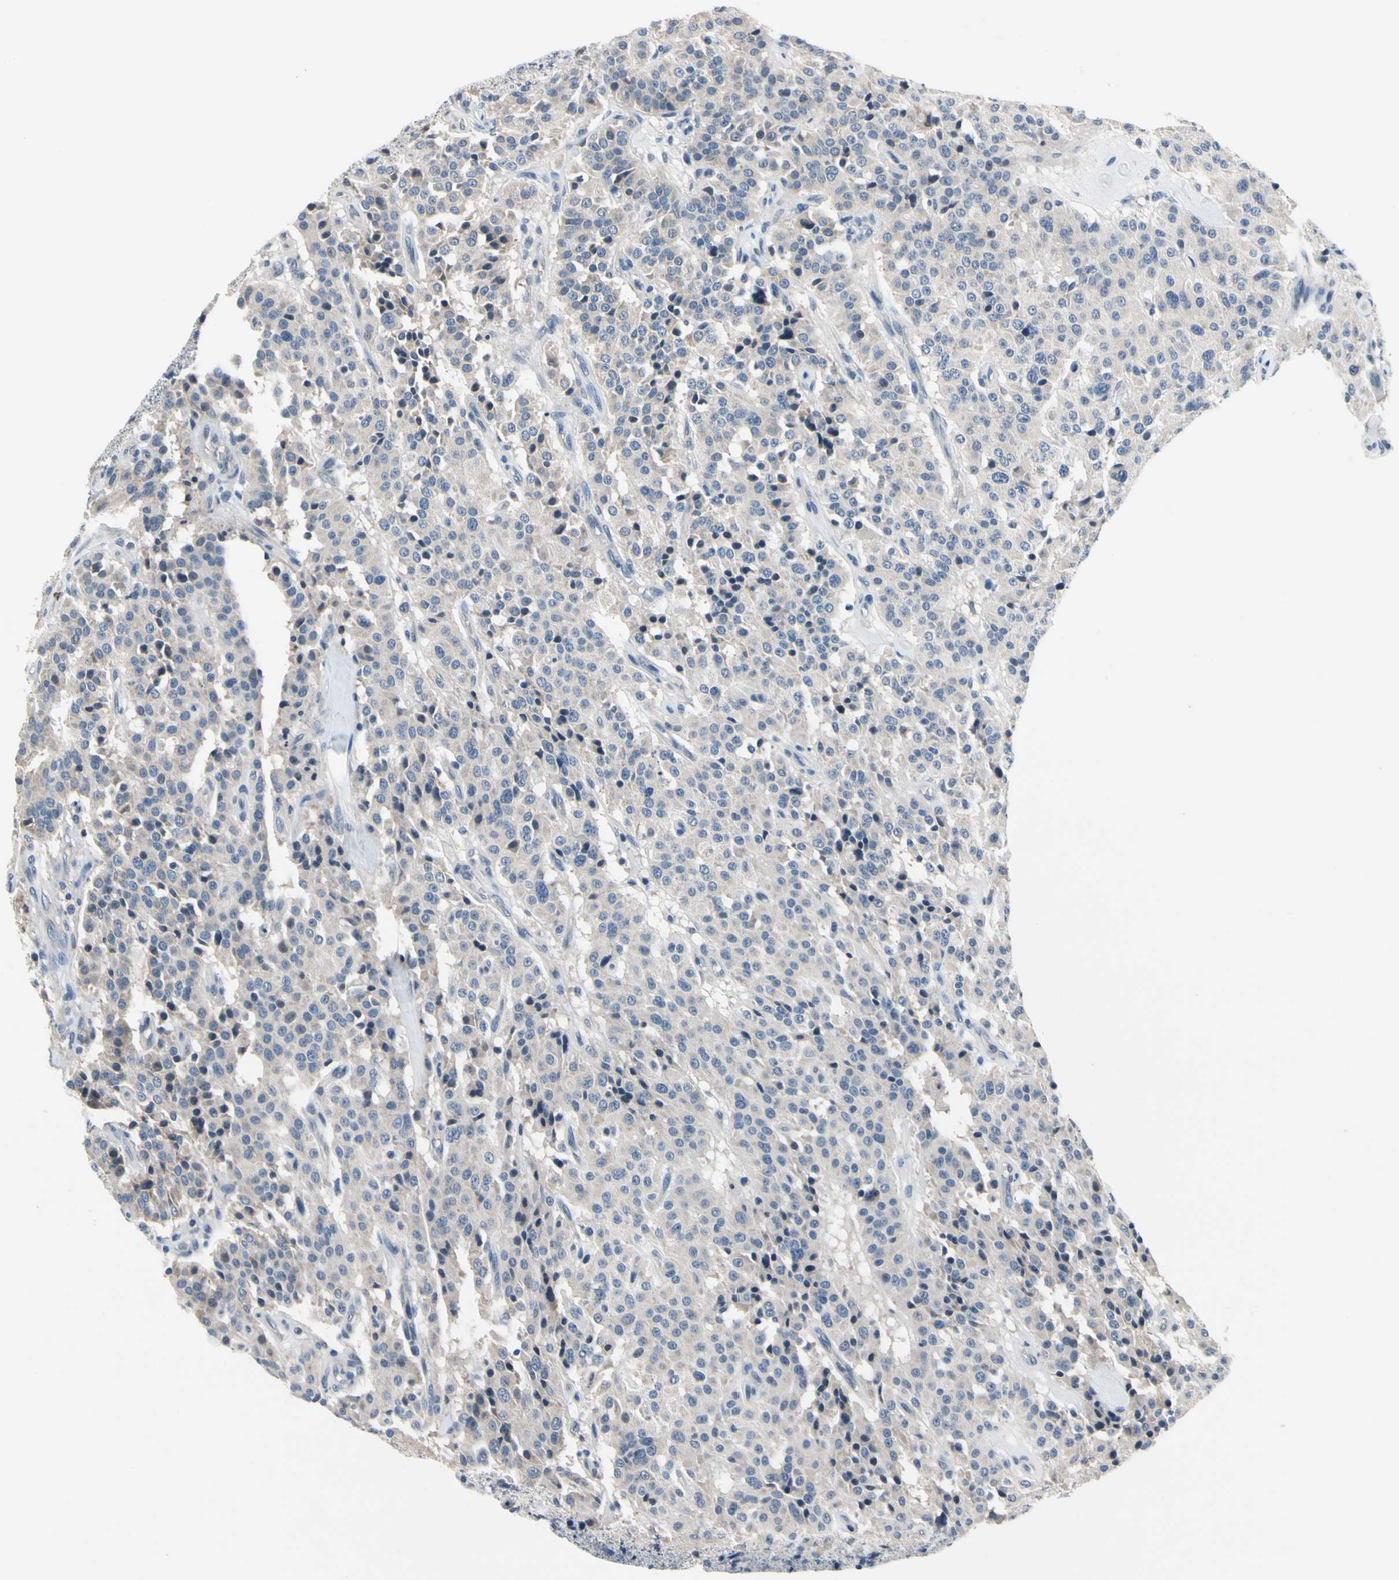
{"staining": {"intensity": "weak", "quantity": "25%-75%", "location": "cytoplasmic/membranous"}, "tissue": "carcinoid", "cell_type": "Tumor cells", "image_type": "cancer", "snomed": [{"axis": "morphology", "description": "Carcinoid, malignant, NOS"}, {"axis": "topography", "description": "Lung"}], "caption": "Immunohistochemistry (IHC) image of neoplastic tissue: human carcinoid stained using immunohistochemistry (IHC) exhibits low levels of weak protein expression localized specifically in the cytoplasmic/membranous of tumor cells, appearing as a cytoplasmic/membranous brown color.", "gene": "SELENOK", "patient": {"sex": "male", "age": 30}}